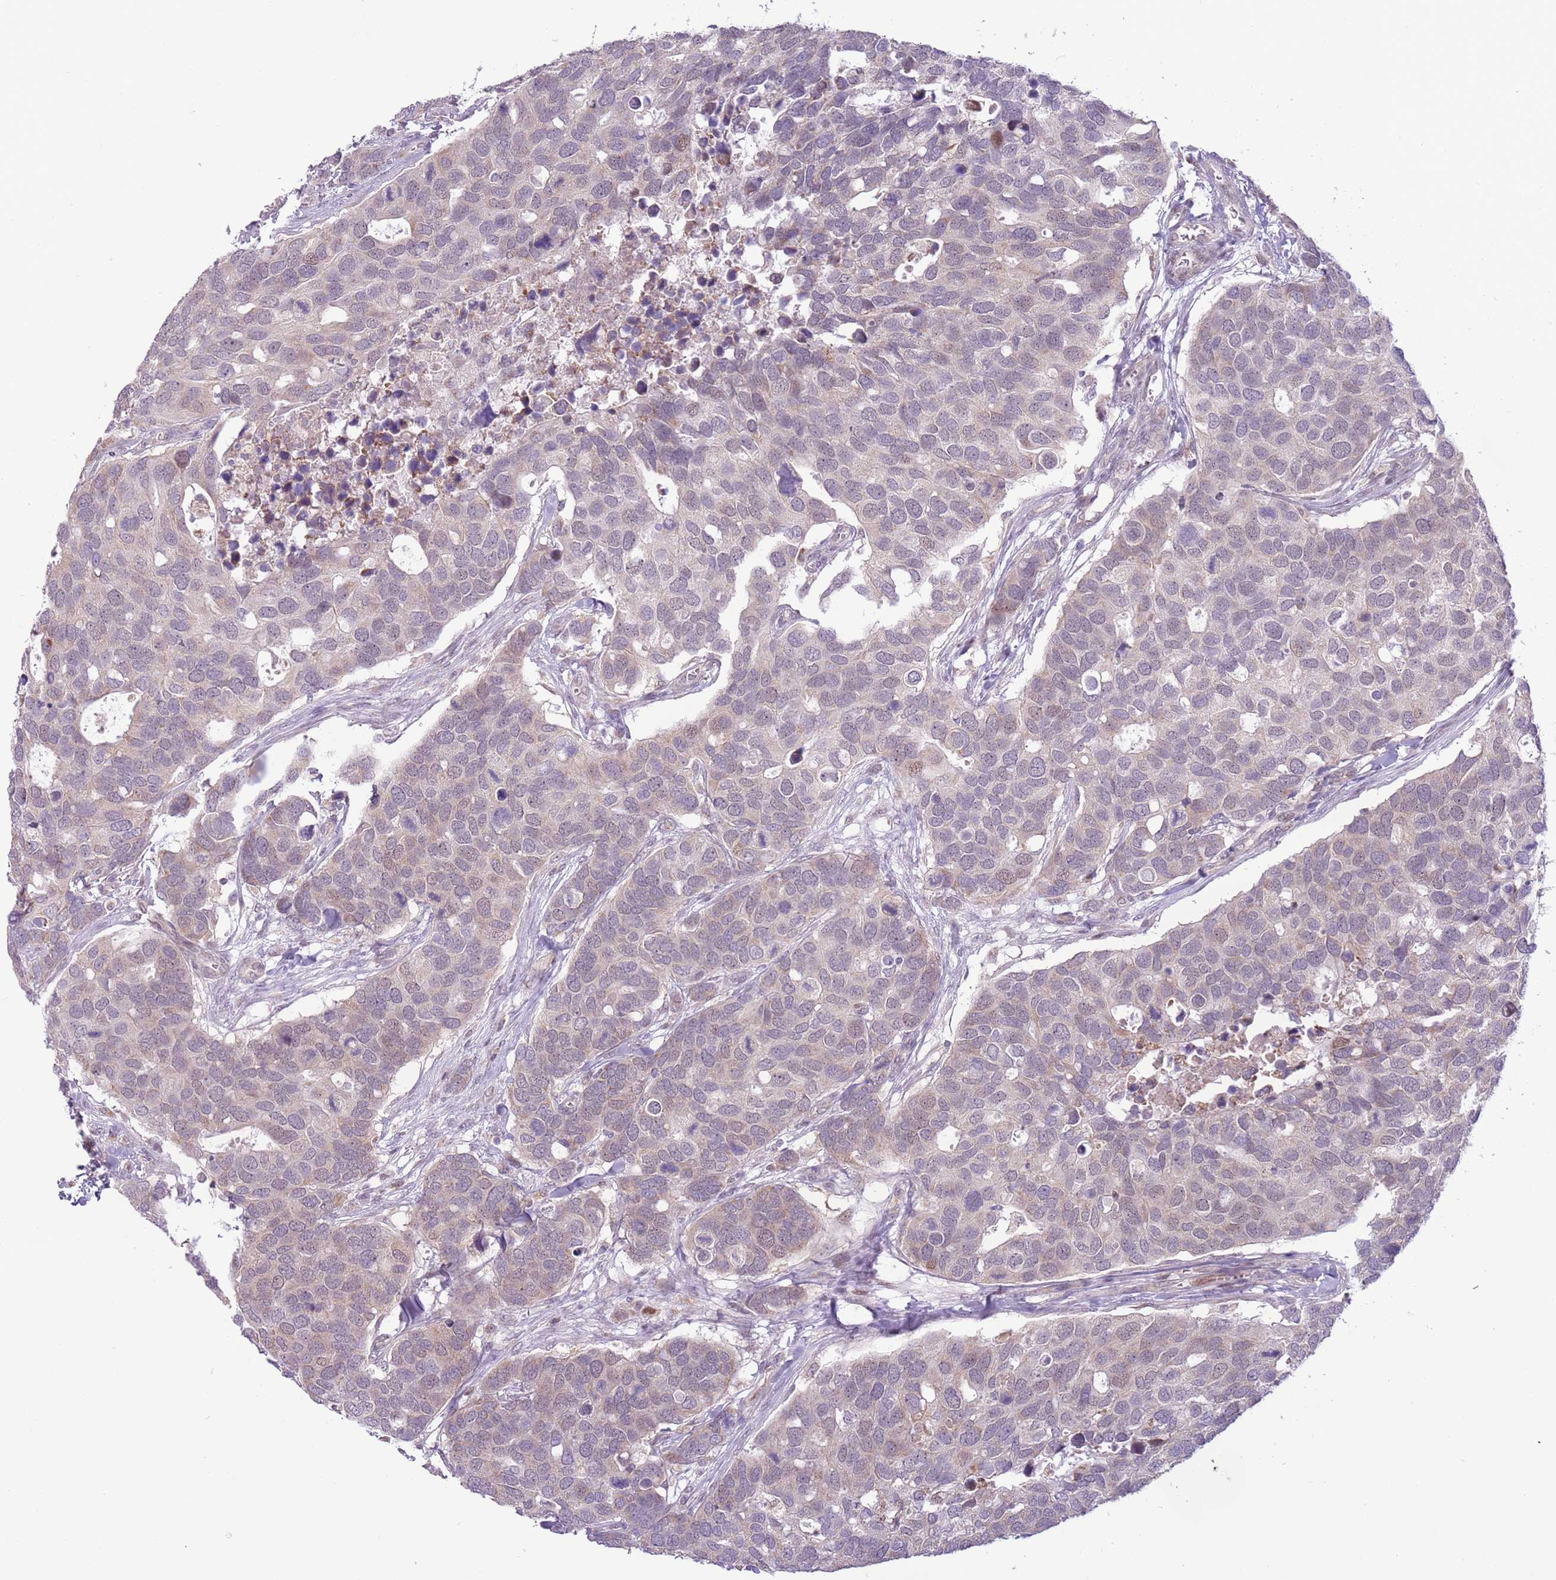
{"staining": {"intensity": "moderate", "quantity": "<25%", "location": "nuclear"}, "tissue": "breast cancer", "cell_type": "Tumor cells", "image_type": "cancer", "snomed": [{"axis": "morphology", "description": "Duct carcinoma"}, {"axis": "topography", "description": "Breast"}], "caption": "High-magnification brightfield microscopy of infiltrating ductal carcinoma (breast) stained with DAB (3,3'-diaminobenzidine) (brown) and counterstained with hematoxylin (blue). tumor cells exhibit moderate nuclear positivity is identified in about<25% of cells.", "gene": "MLLT11", "patient": {"sex": "female", "age": 83}}